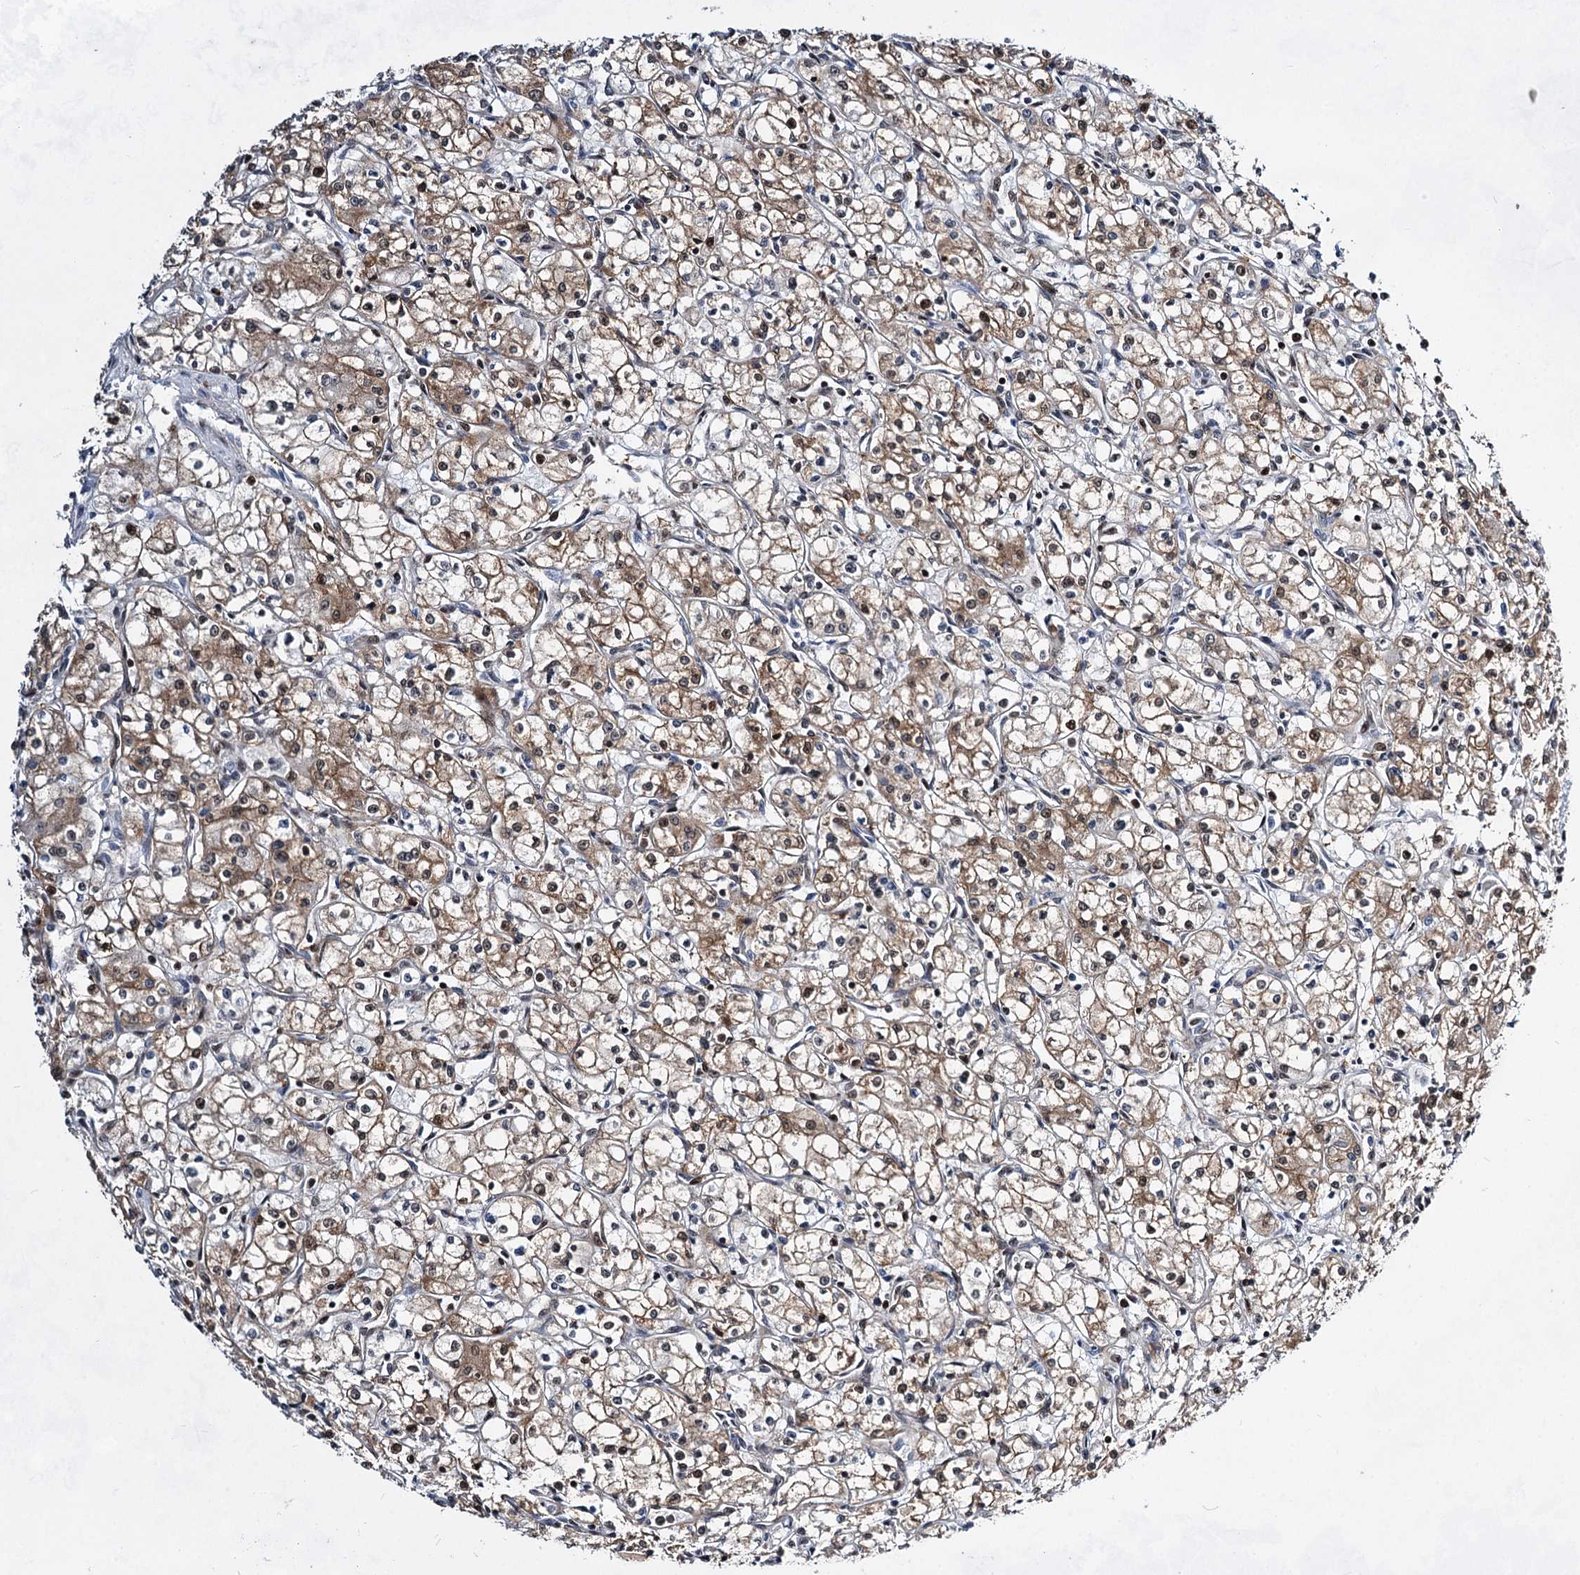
{"staining": {"intensity": "moderate", "quantity": ">75%", "location": "cytoplasmic/membranous,nuclear"}, "tissue": "renal cancer", "cell_type": "Tumor cells", "image_type": "cancer", "snomed": [{"axis": "morphology", "description": "Adenocarcinoma, NOS"}, {"axis": "topography", "description": "Kidney"}], "caption": "Tumor cells demonstrate medium levels of moderate cytoplasmic/membranous and nuclear positivity in approximately >75% of cells in human adenocarcinoma (renal). (IHC, brightfield microscopy, high magnification).", "gene": "GPBP1", "patient": {"sex": "male", "age": 59}}